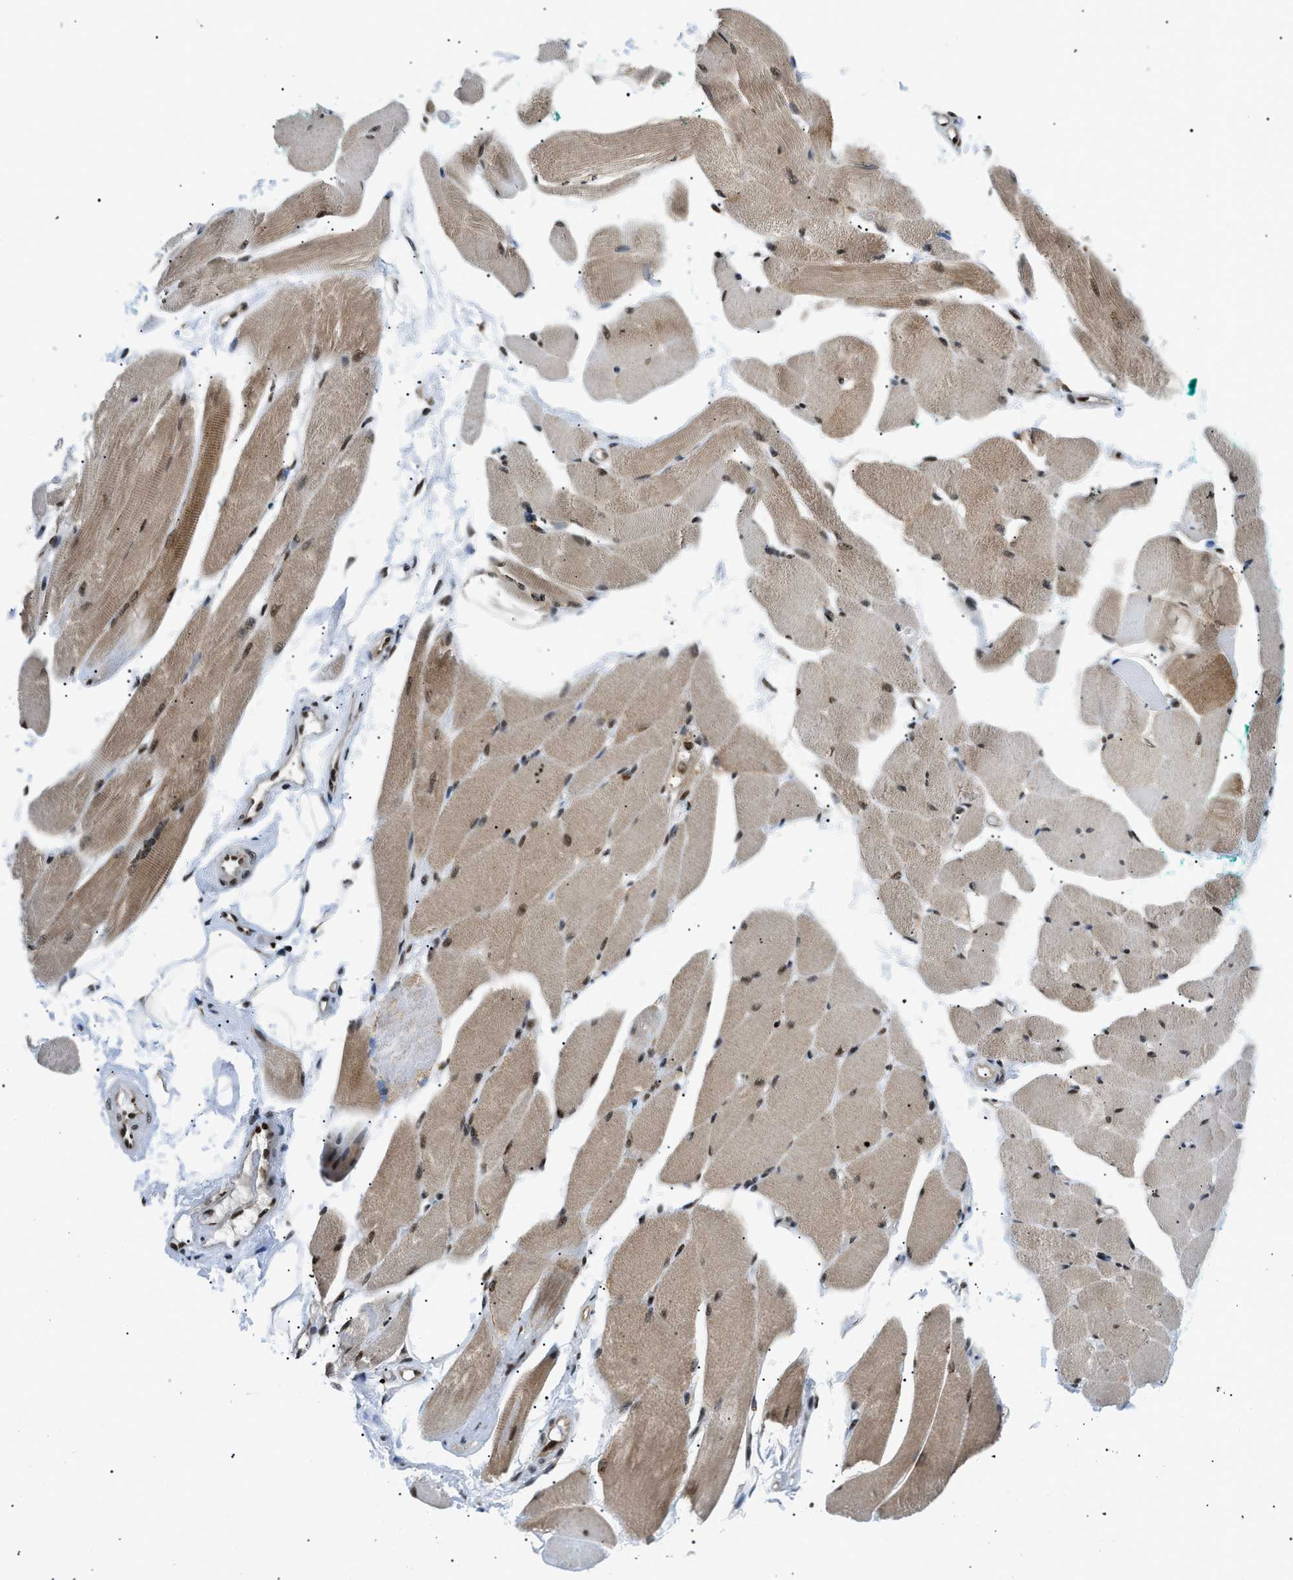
{"staining": {"intensity": "strong", "quantity": ">75%", "location": "cytoplasmic/membranous,nuclear"}, "tissue": "skeletal muscle", "cell_type": "Myocytes", "image_type": "normal", "snomed": [{"axis": "morphology", "description": "Normal tissue, NOS"}, {"axis": "topography", "description": "Skeletal muscle"}, {"axis": "topography", "description": "Peripheral nerve tissue"}], "caption": "Protein expression analysis of normal human skeletal muscle reveals strong cytoplasmic/membranous,nuclear positivity in about >75% of myocytes.", "gene": "CWC25", "patient": {"sex": "female", "age": 84}}